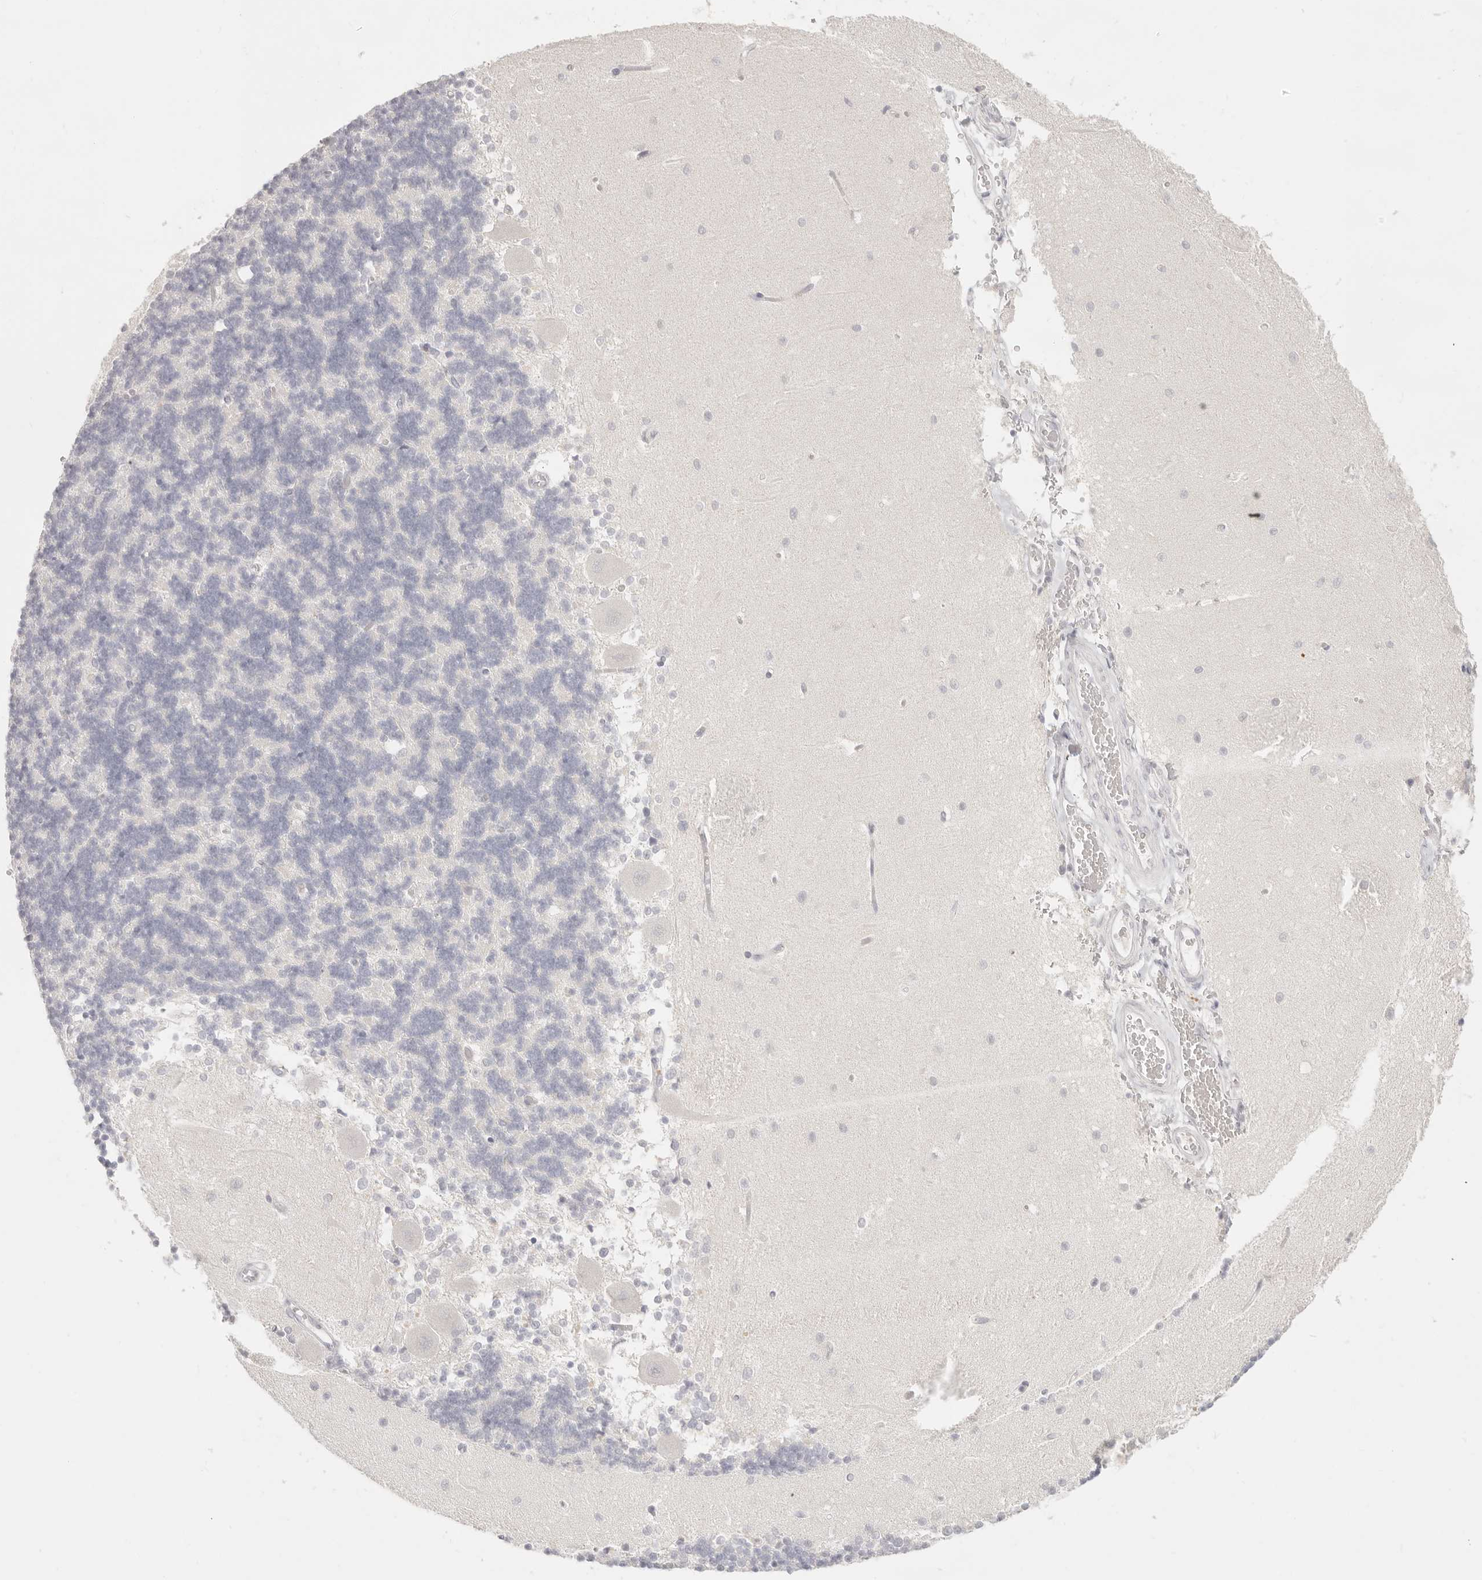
{"staining": {"intensity": "negative", "quantity": "none", "location": "none"}, "tissue": "cerebellum", "cell_type": "Cells in granular layer", "image_type": "normal", "snomed": [{"axis": "morphology", "description": "Normal tissue, NOS"}, {"axis": "topography", "description": "Cerebellum"}], "caption": "High power microscopy image of an immunohistochemistry (IHC) image of benign cerebellum, revealing no significant positivity in cells in granular layer. Brightfield microscopy of immunohistochemistry stained with DAB (brown) and hematoxylin (blue), captured at high magnification.", "gene": "EPCAM", "patient": {"sex": "male", "age": 37}}